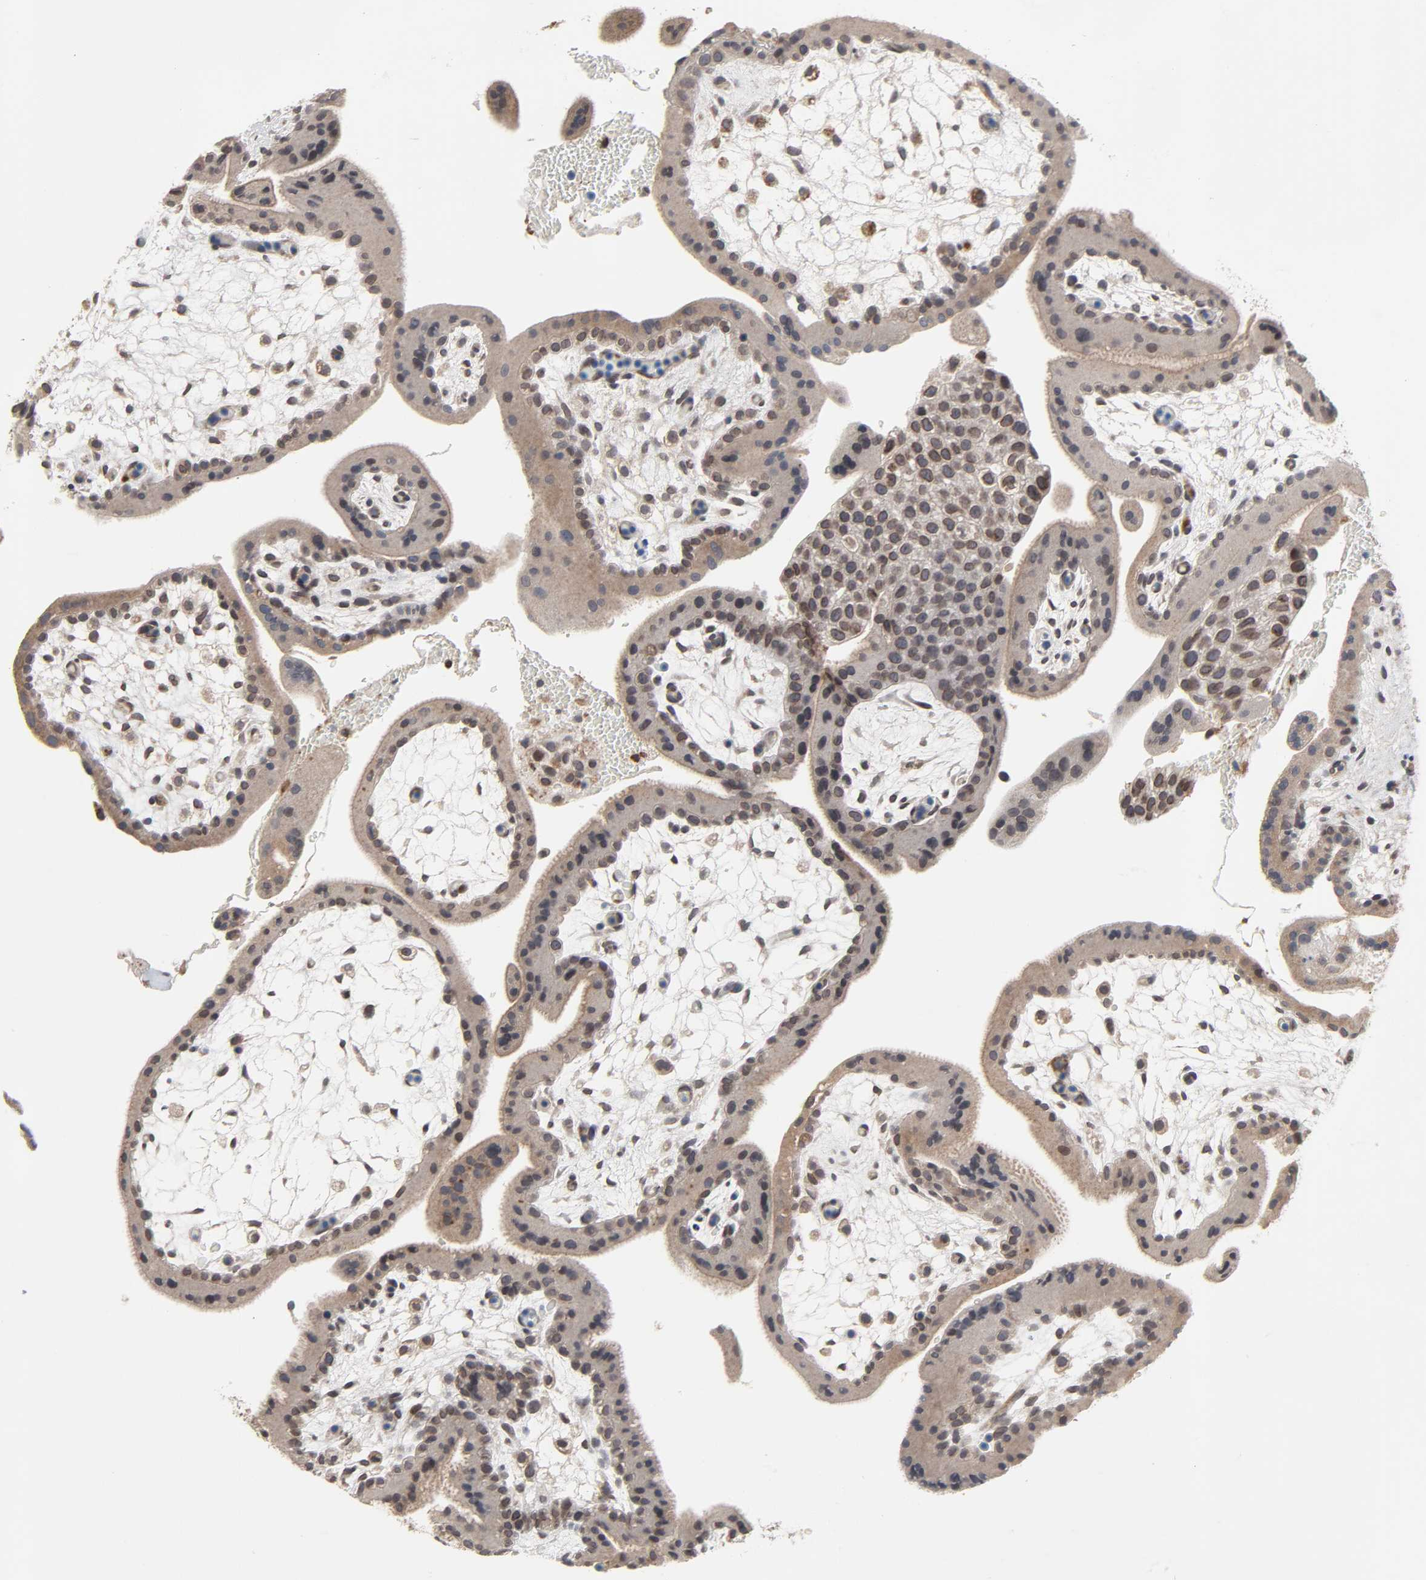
{"staining": {"intensity": "moderate", "quantity": ">75%", "location": "cytoplasmic/membranous"}, "tissue": "placenta", "cell_type": "Decidual cells", "image_type": "normal", "snomed": [{"axis": "morphology", "description": "Normal tissue, NOS"}, {"axis": "topography", "description": "Placenta"}], "caption": "Placenta stained for a protein displays moderate cytoplasmic/membranous positivity in decidual cells. (DAB IHC with brightfield microscopy, high magnification).", "gene": "CCDC175", "patient": {"sex": "female", "age": 35}}